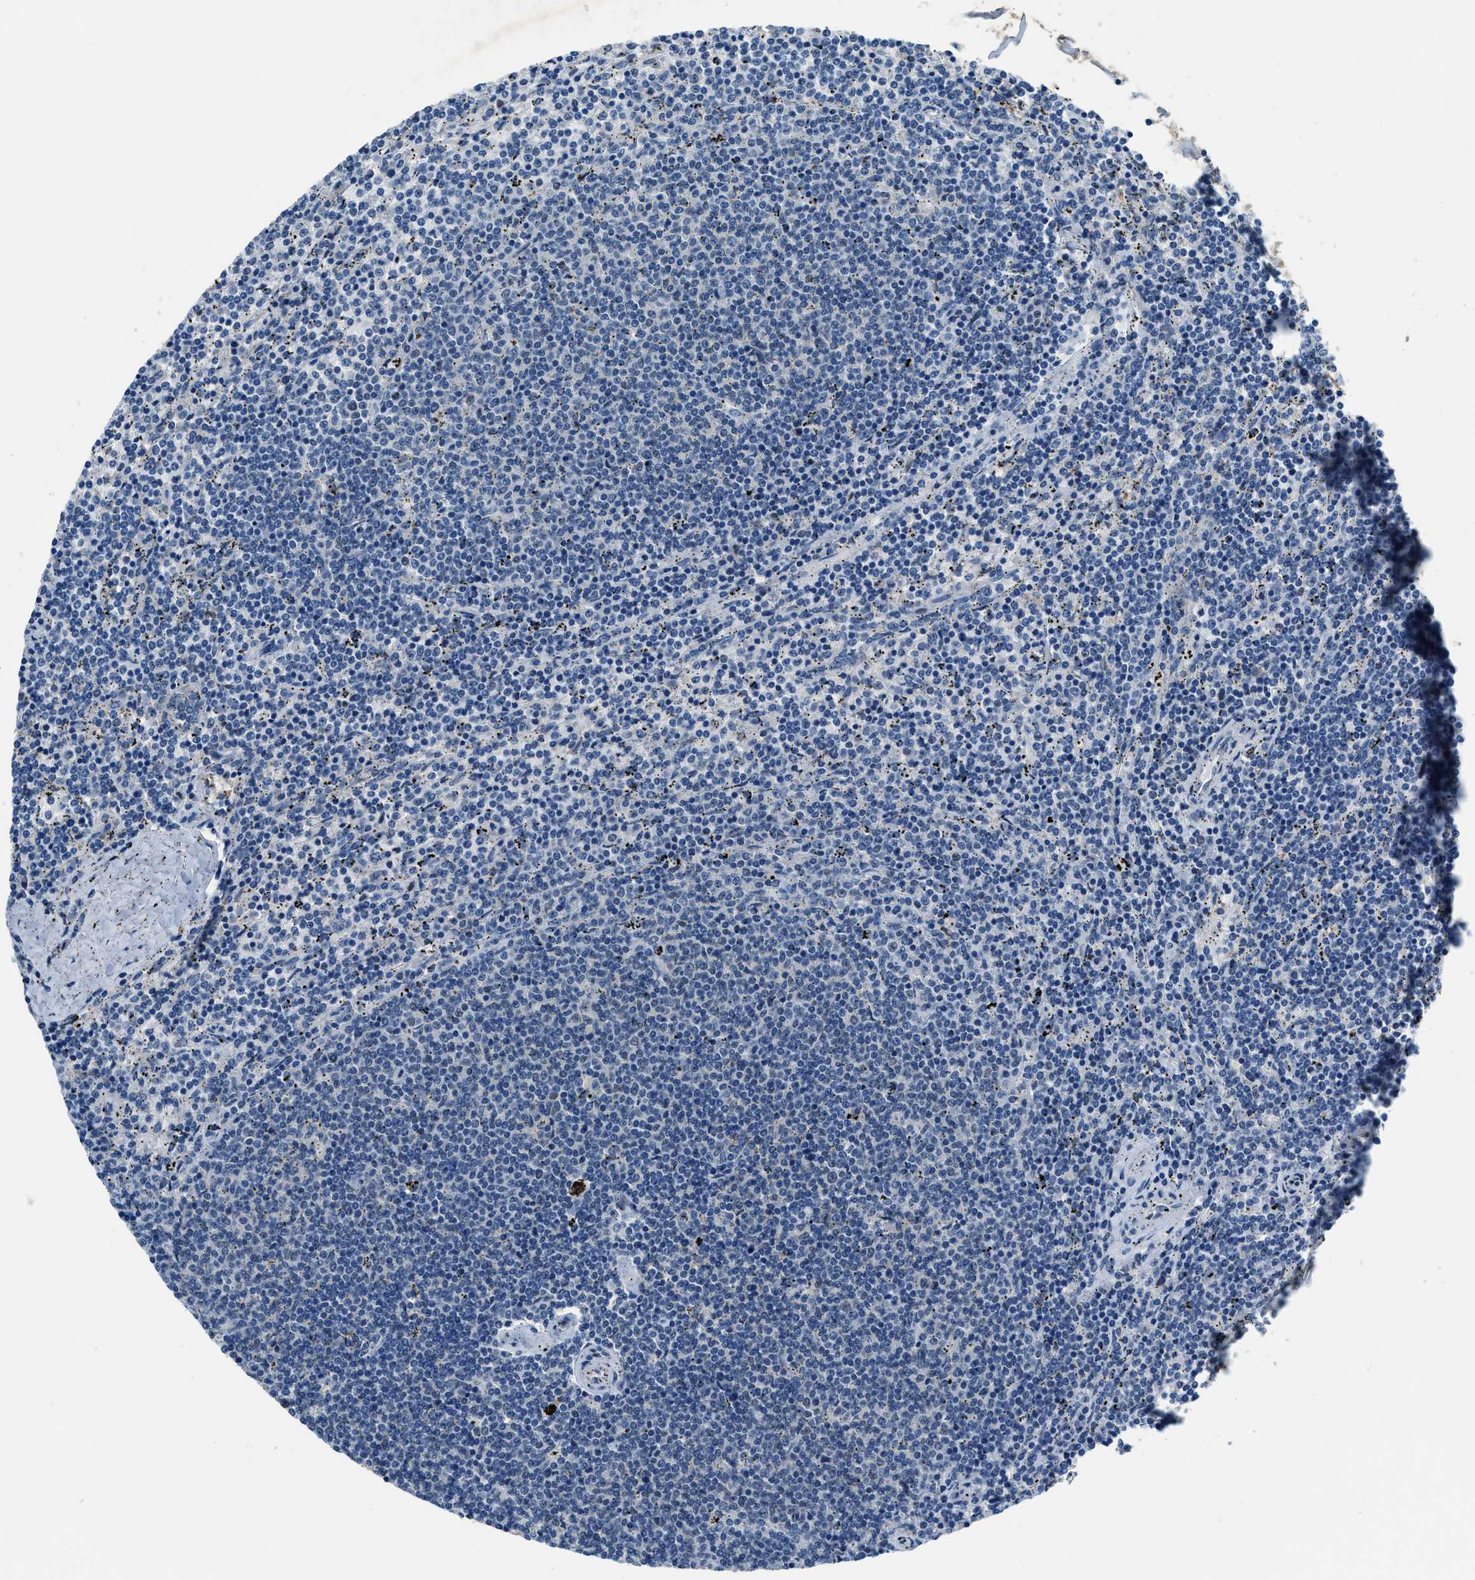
{"staining": {"intensity": "negative", "quantity": "none", "location": "none"}, "tissue": "lymphoma", "cell_type": "Tumor cells", "image_type": "cancer", "snomed": [{"axis": "morphology", "description": "Malignant lymphoma, non-Hodgkin's type, Low grade"}, {"axis": "topography", "description": "Spleen"}], "caption": "Immunohistochemistry (IHC) micrograph of human low-grade malignant lymphoma, non-Hodgkin's type stained for a protein (brown), which exhibits no expression in tumor cells. (DAB (3,3'-diaminobenzidine) immunohistochemistry visualized using brightfield microscopy, high magnification).", "gene": "DUSP19", "patient": {"sex": "female", "age": 50}}